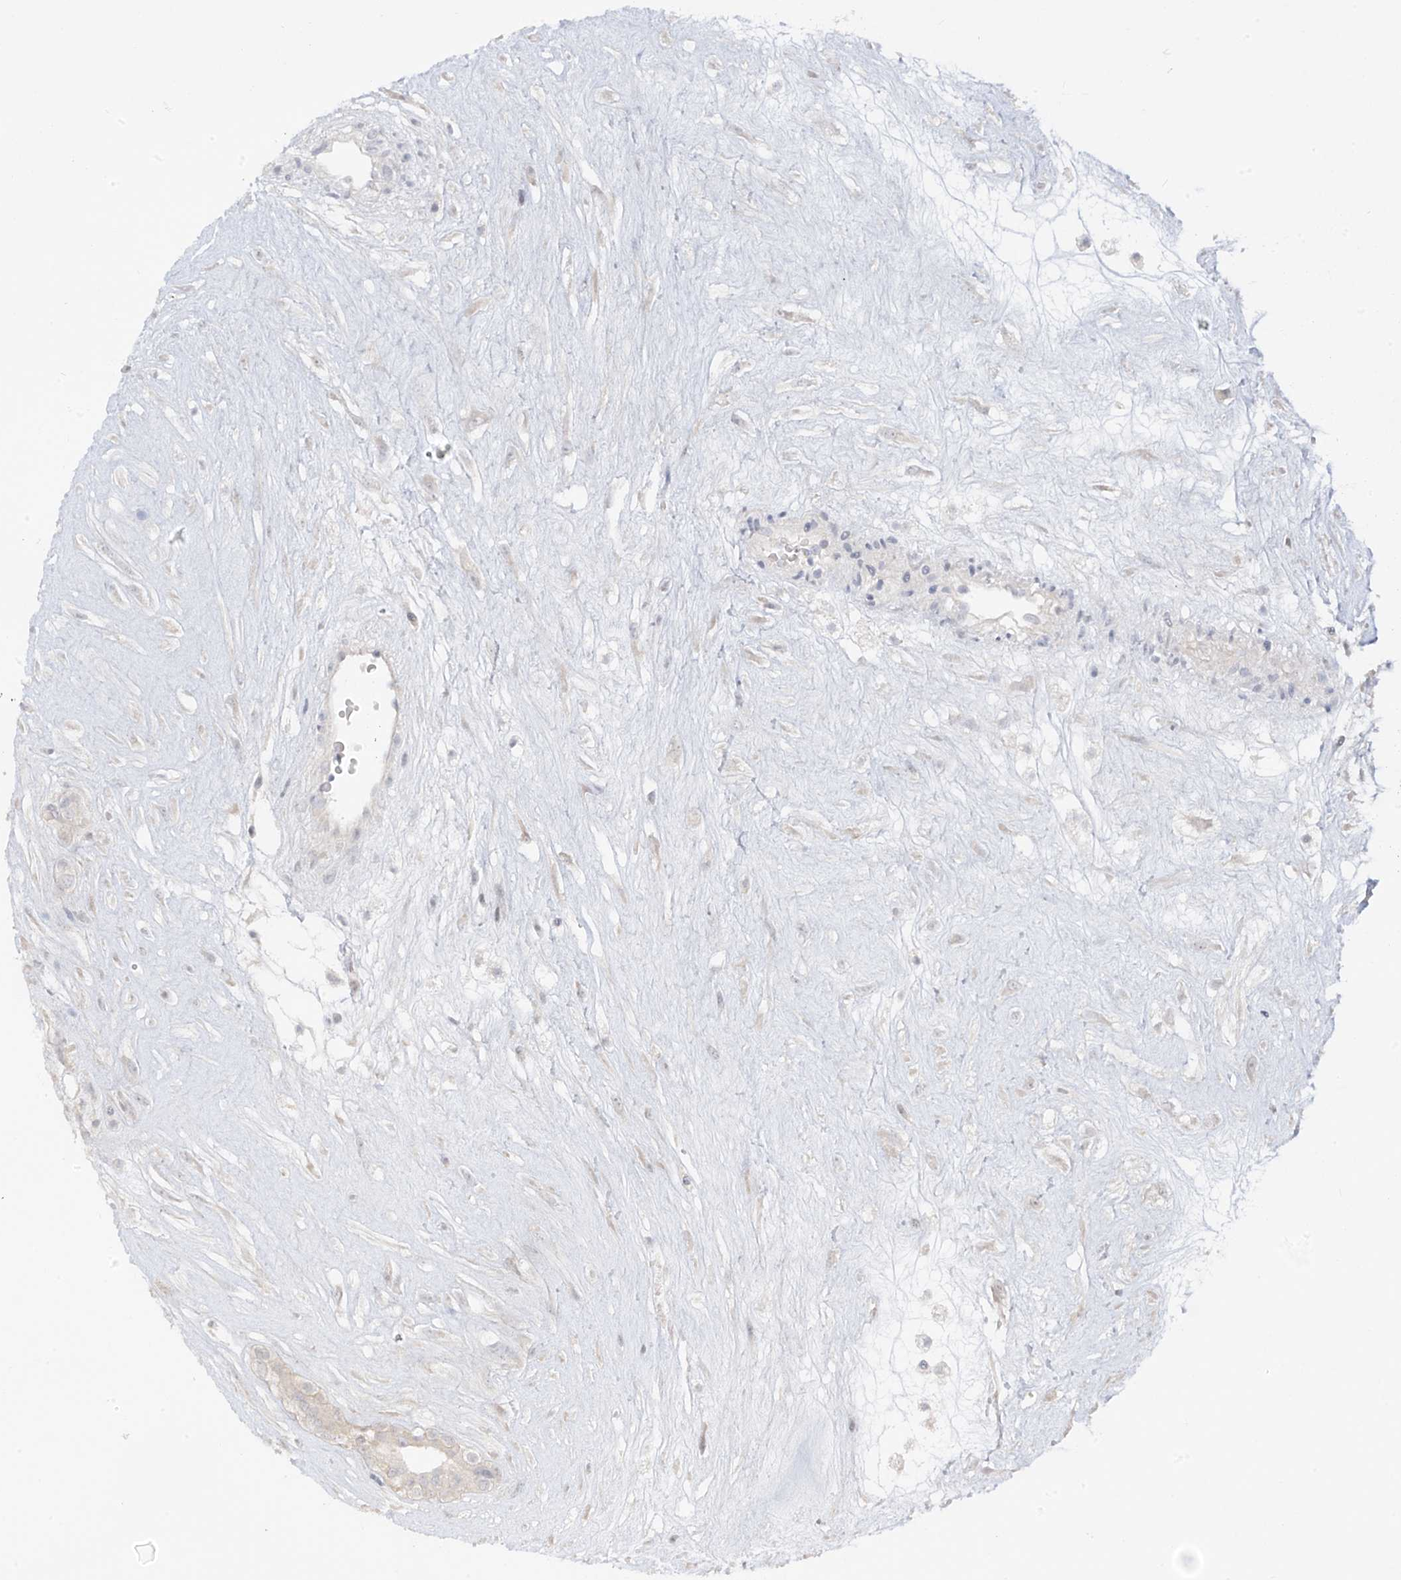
{"staining": {"intensity": "weak", "quantity": "<25%", "location": "cytoplasmic/membranous"}, "tissue": "placenta", "cell_type": "Decidual cells", "image_type": "normal", "snomed": [{"axis": "morphology", "description": "Normal tissue, NOS"}, {"axis": "topography", "description": "Placenta"}], "caption": "IHC of benign placenta reveals no expression in decidual cells. Brightfield microscopy of immunohistochemistry stained with DAB (3,3'-diaminobenzidine) (brown) and hematoxylin (blue), captured at high magnification.", "gene": "DCDC2", "patient": {"sex": "female", "age": 18}}